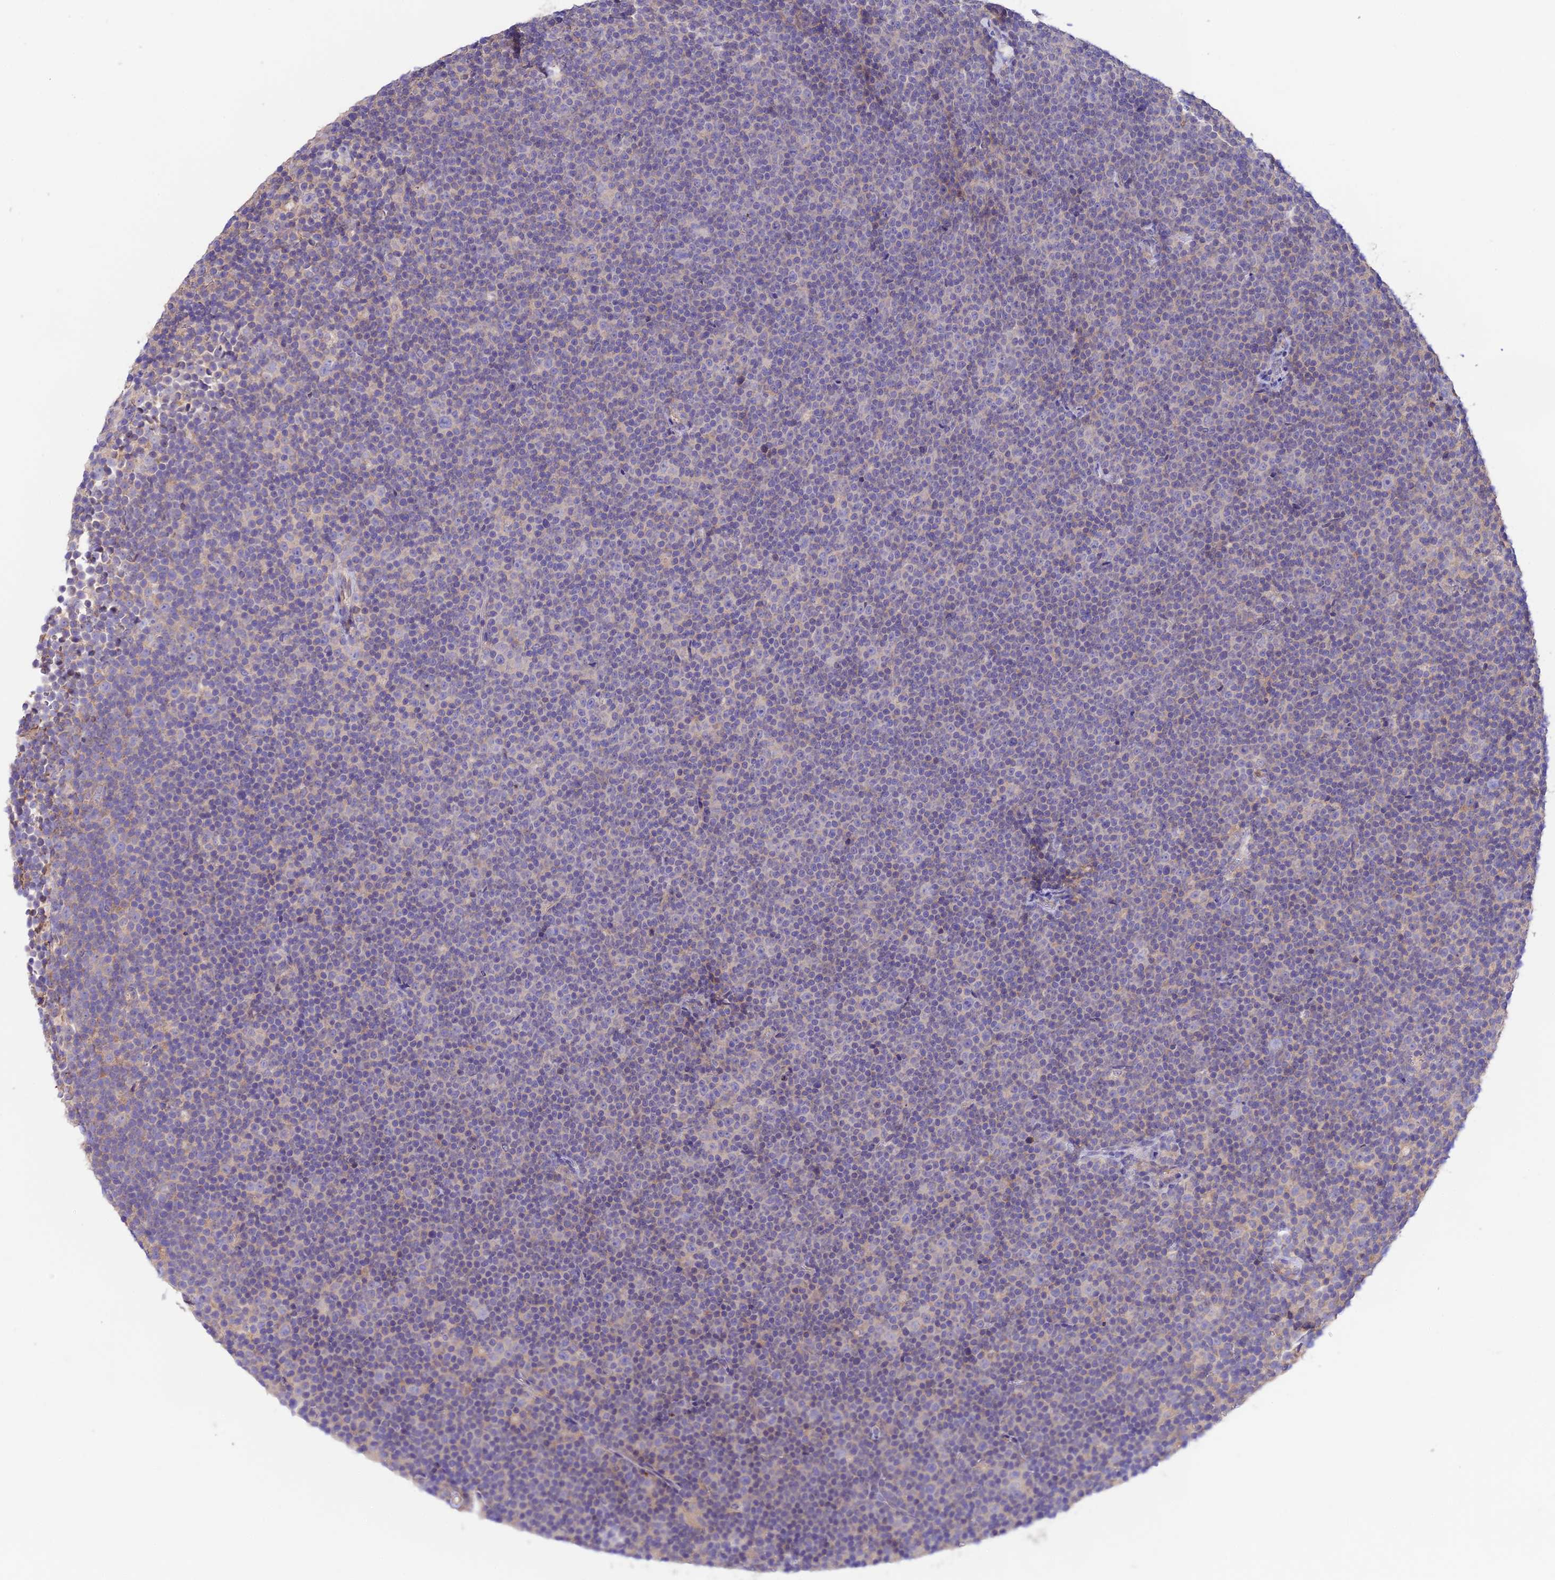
{"staining": {"intensity": "negative", "quantity": "none", "location": "none"}, "tissue": "lymphoma", "cell_type": "Tumor cells", "image_type": "cancer", "snomed": [{"axis": "morphology", "description": "Malignant lymphoma, non-Hodgkin's type, Low grade"}, {"axis": "topography", "description": "Lymph node"}], "caption": "The immunohistochemistry (IHC) micrograph has no significant expression in tumor cells of lymphoma tissue.", "gene": "BRME1", "patient": {"sex": "female", "age": 67}}